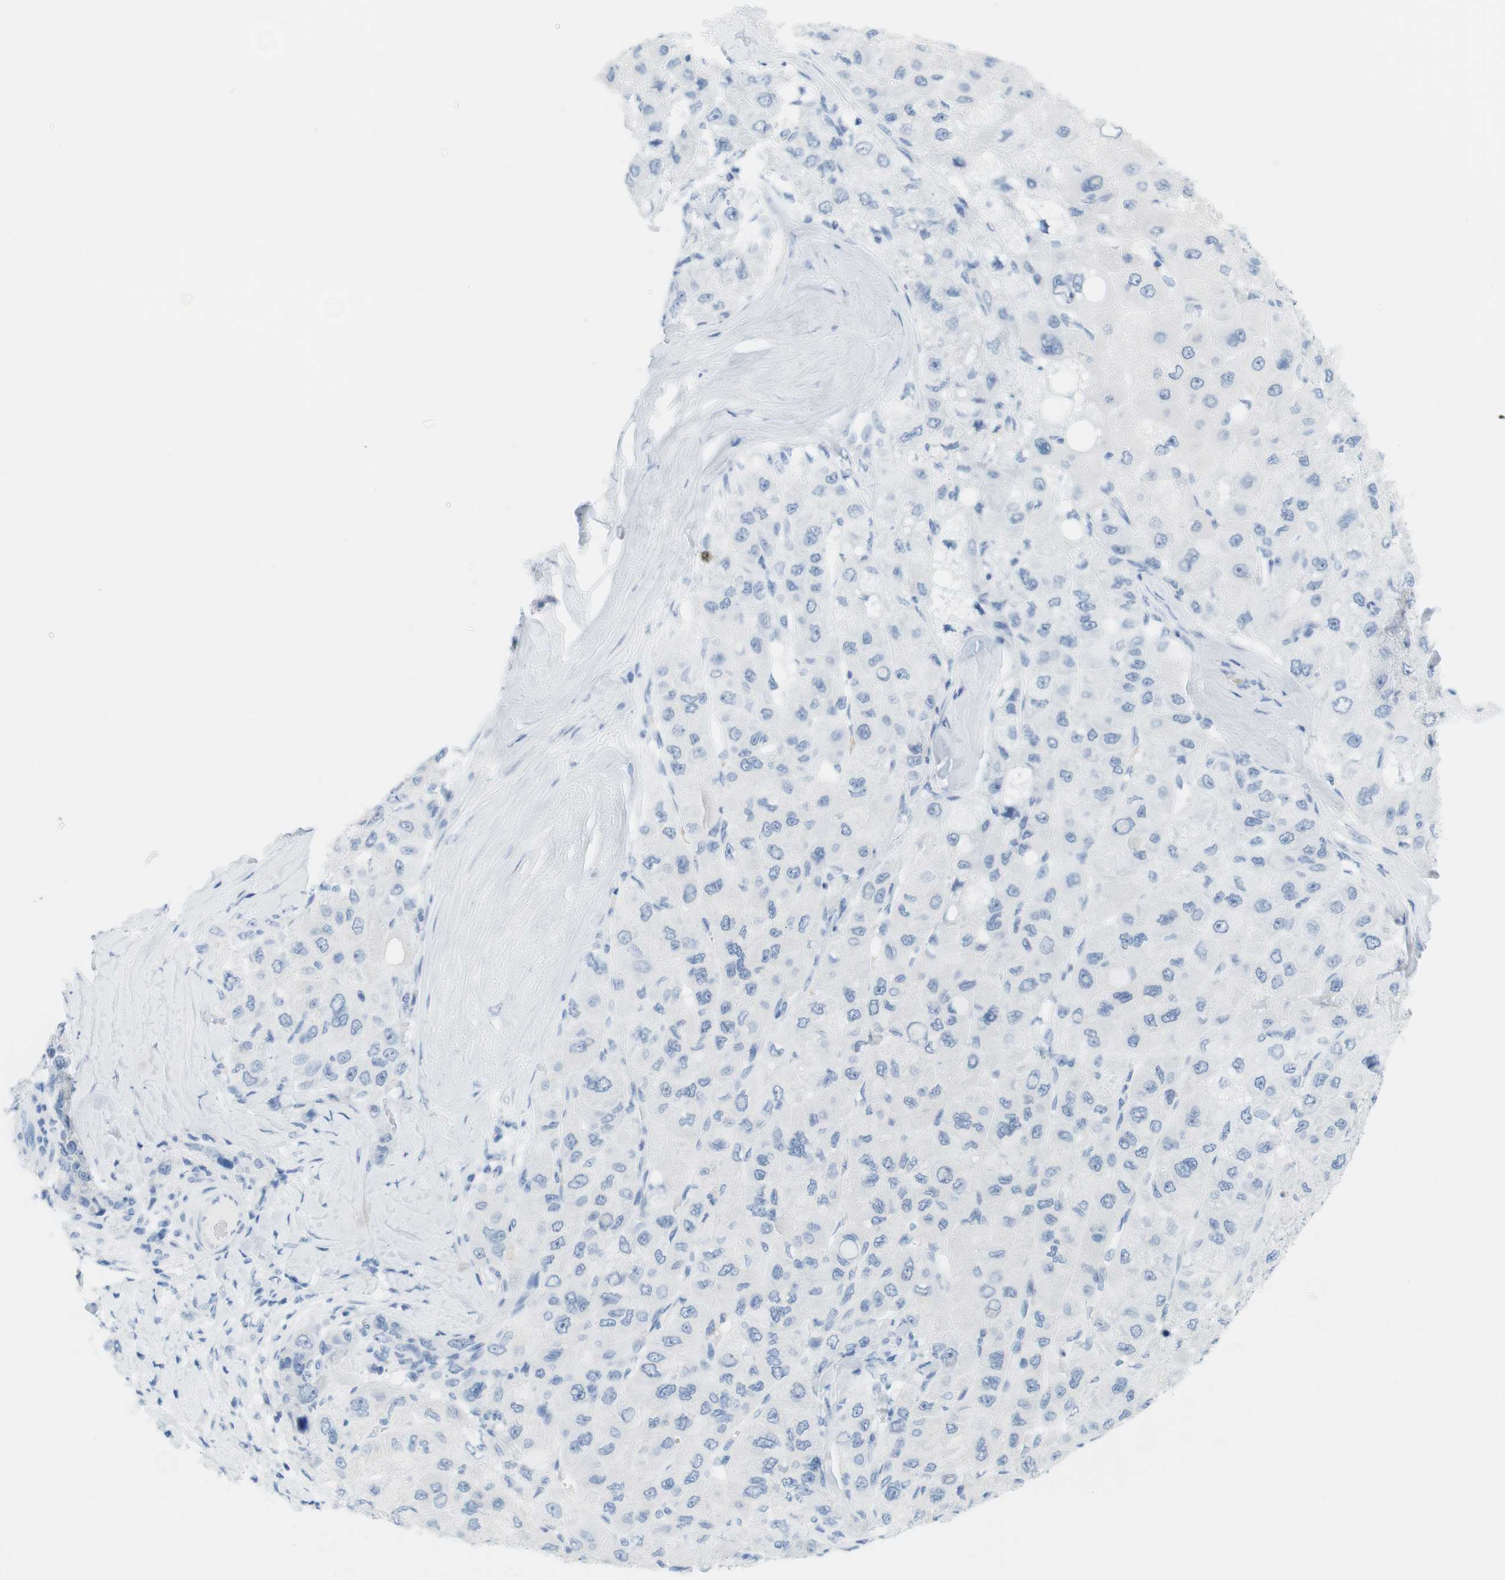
{"staining": {"intensity": "negative", "quantity": "none", "location": "none"}, "tissue": "liver cancer", "cell_type": "Tumor cells", "image_type": "cancer", "snomed": [{"axis": "morphology", "description": "Carcinoma, Hepatocellular, NOS"}, {"axis": "topography", "description": "Liver"}], "caption": "The histopathology image reveals no staining of tumor cells in liver cancer (hepatocellular carcinoma).", "gene": "TNNT2", "patient": {"sex": "male", "age": 80}}